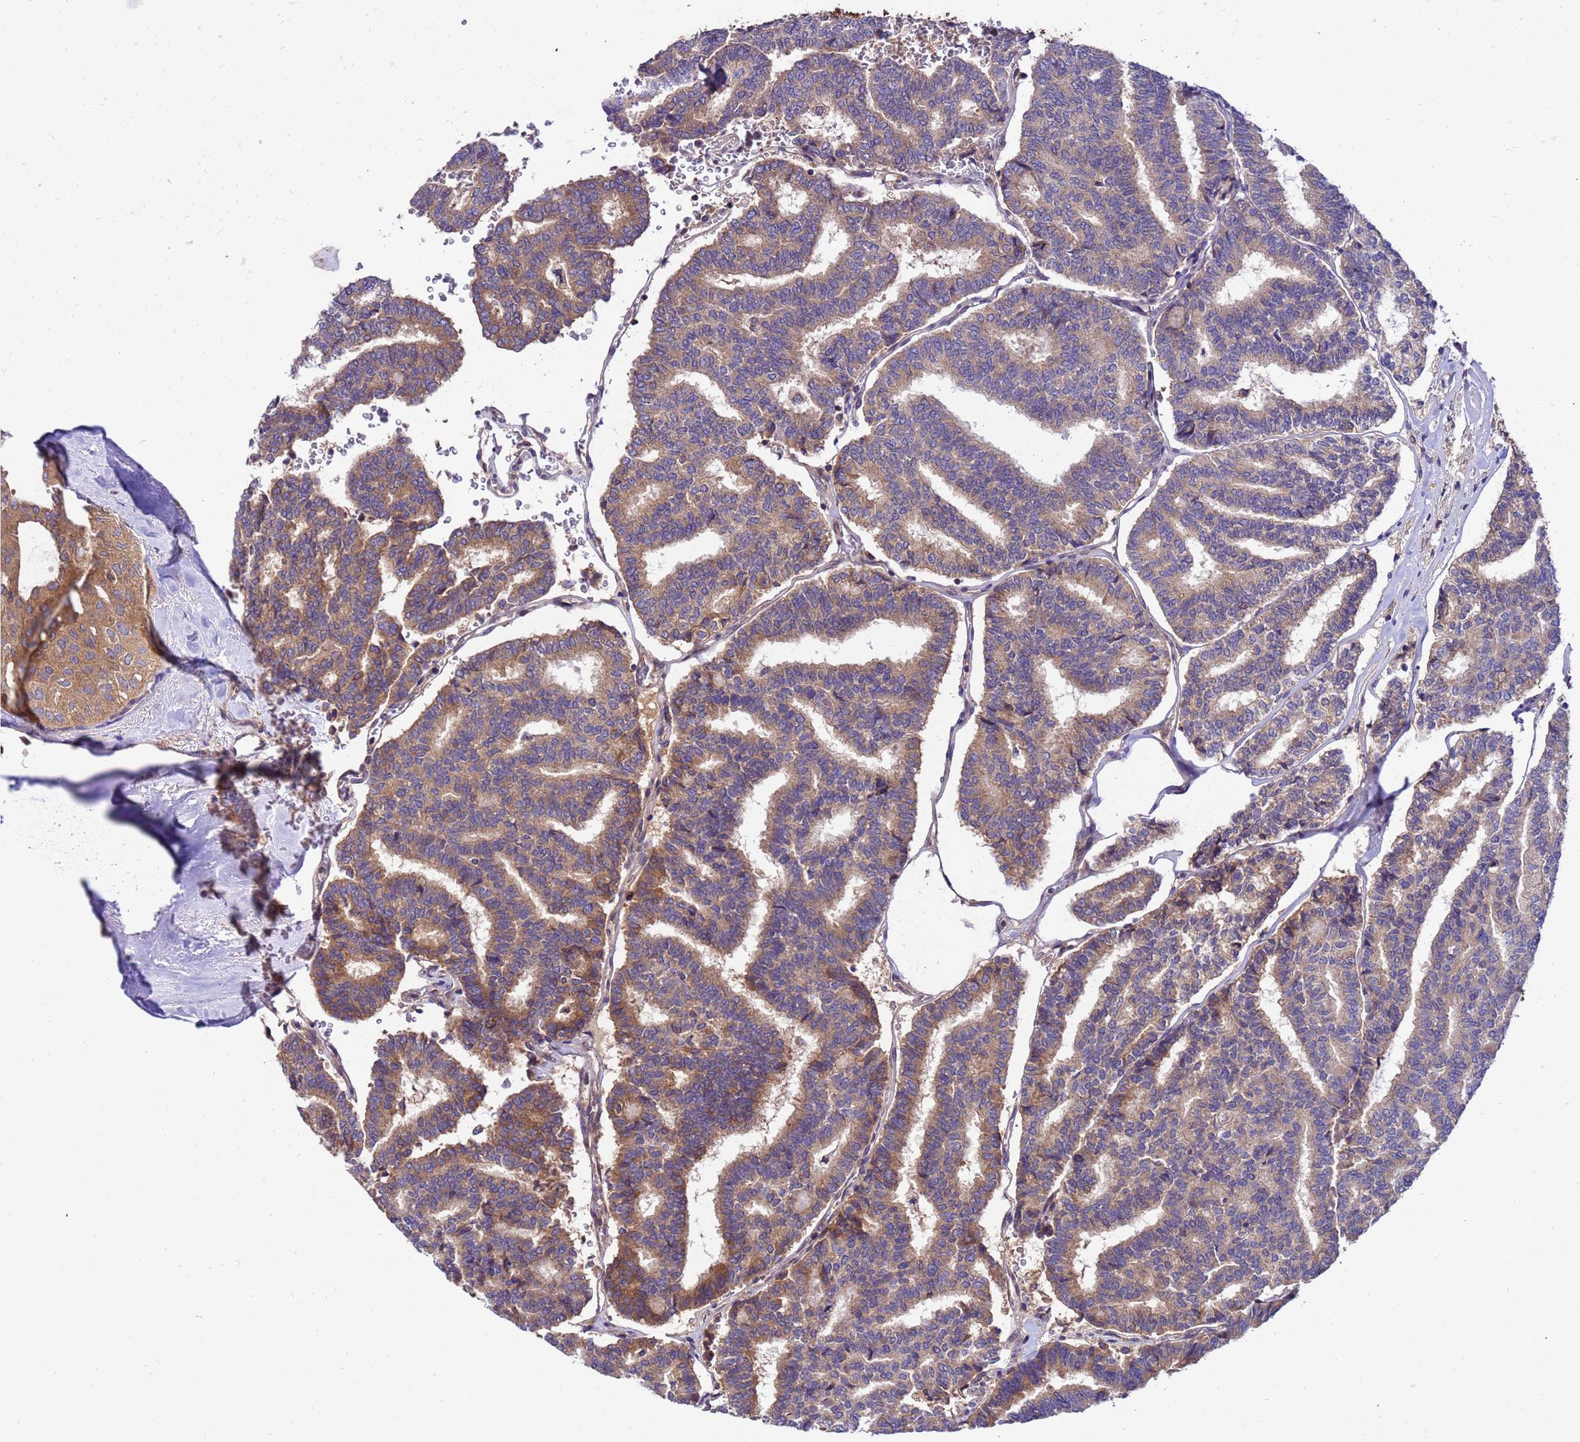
{"staining": {"intensity": "moderate", "quantity": "25%-75%", "location": "cytoplasmic/membranous"}, "tissue": "thyroid cancer", "cell_type": "Tumor cells", "image_type": "cancer", "snomed": [{"axis": "morphology", "description": "Papillary adenocarcinoma, NOS"}, {"axis": "topography", "description": "Thyroid gland"}], "caption": "A brown stain highlights moderate cytoplasmic/membranous staining of a protein in thyroid cancer tumor cells. (Brightfield microscopy of DAB IHC at high magnification).", "gene": "GET3", "patient": {"sex": "female", "age": 35}}